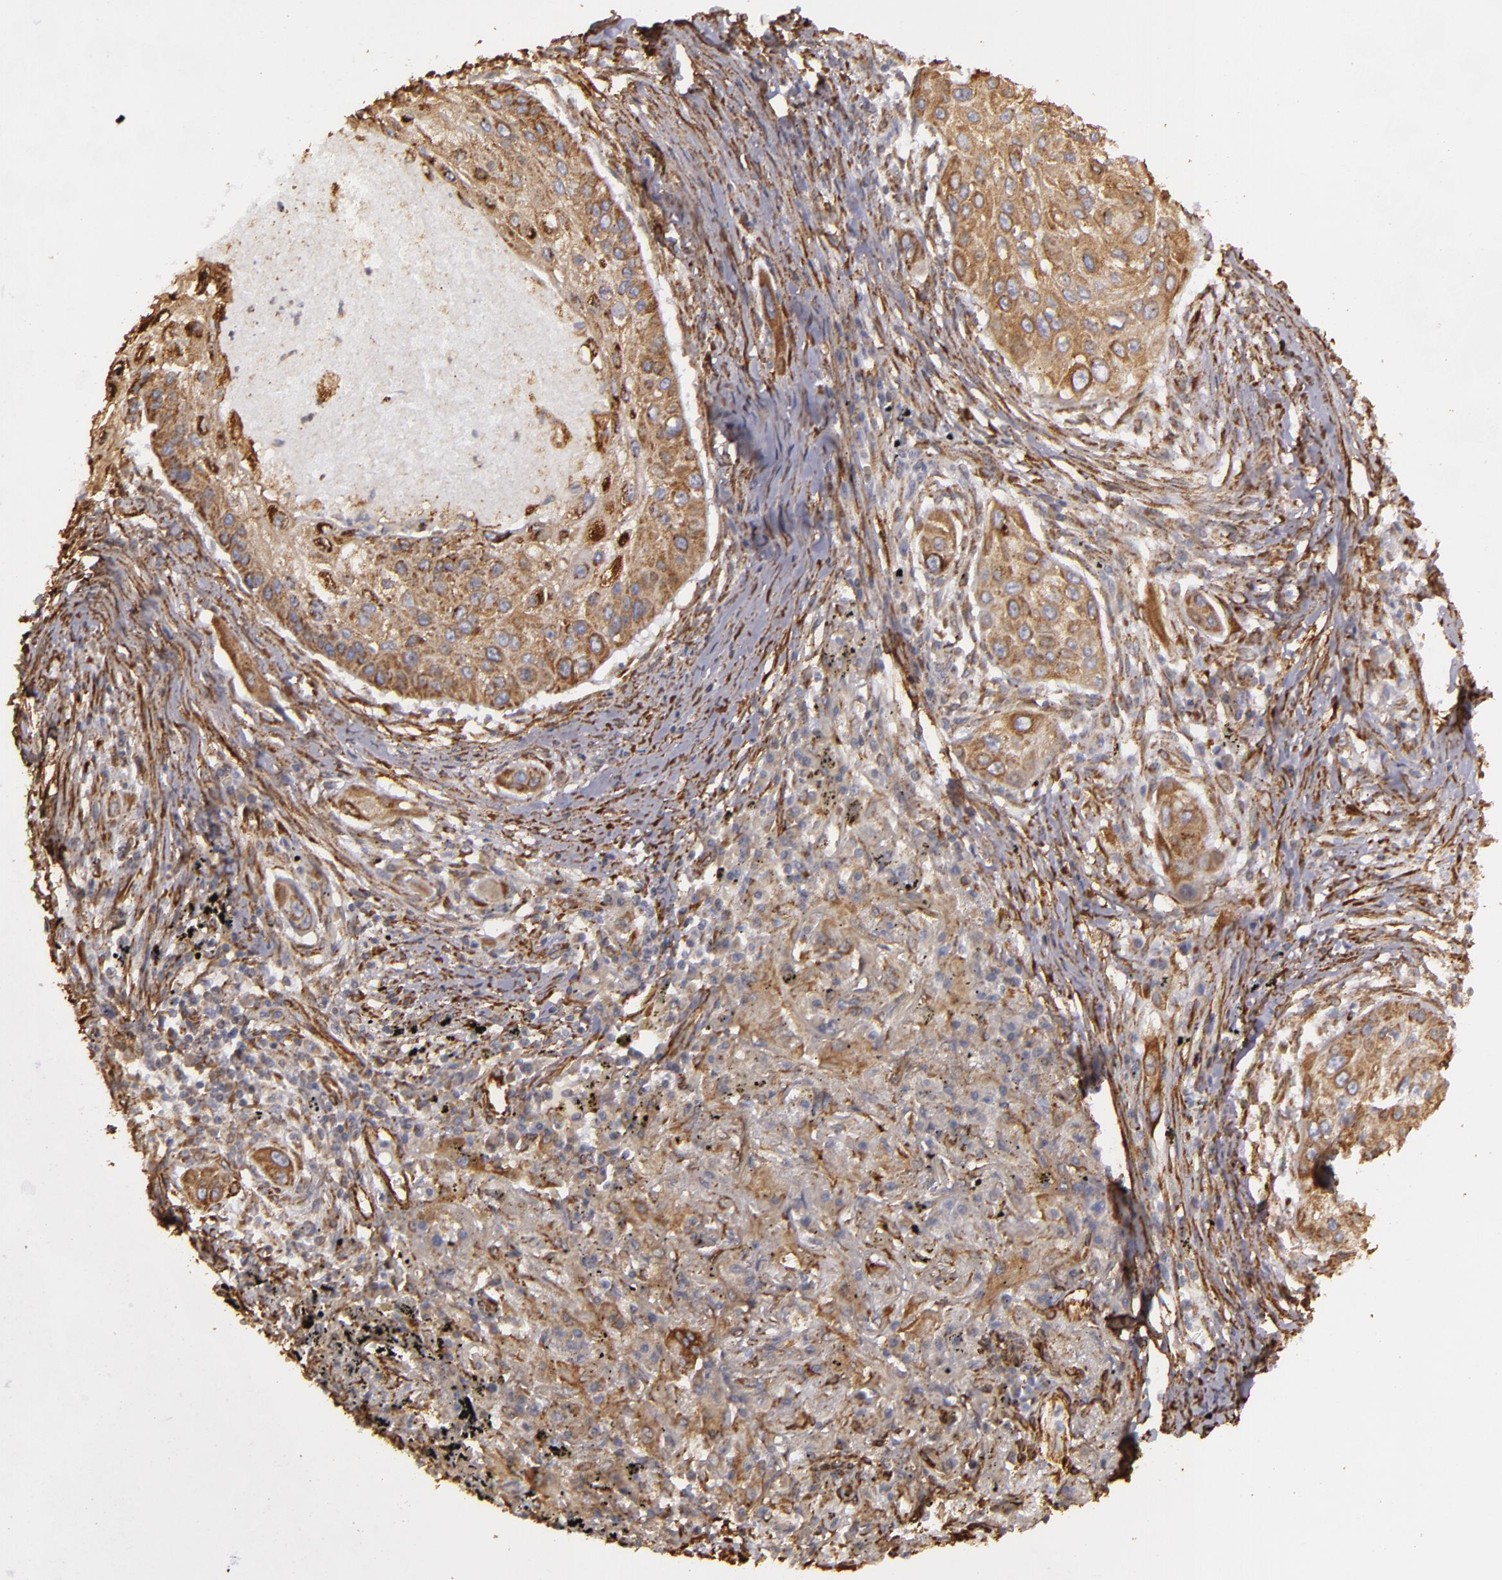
{"staining": {"intensity": "weak", "quantity": ">75%", "location": "cytoplasmic/membranous"}, "tissue": "lung cancer", "cell_type": "Tumor cells", "image_type": "cancer", "snomed": [{"axis": "morphology", "description": "Squamous cell carcinoma, NOS"}, {"axis": "topography", "description": "Lung"}], "caption": "Lung squamous cell carcinoma stained with DAB (3,3'-diaminobenzidine) immunohistochemistry shows low levels of weak cytoplasmic/membranous positivity in approximately >75% of tumor cells. (IHC, brightfield microscopy, high magnification).", "gene": "CYB5R3", "patient": {"sex": "male", "age": 71}}